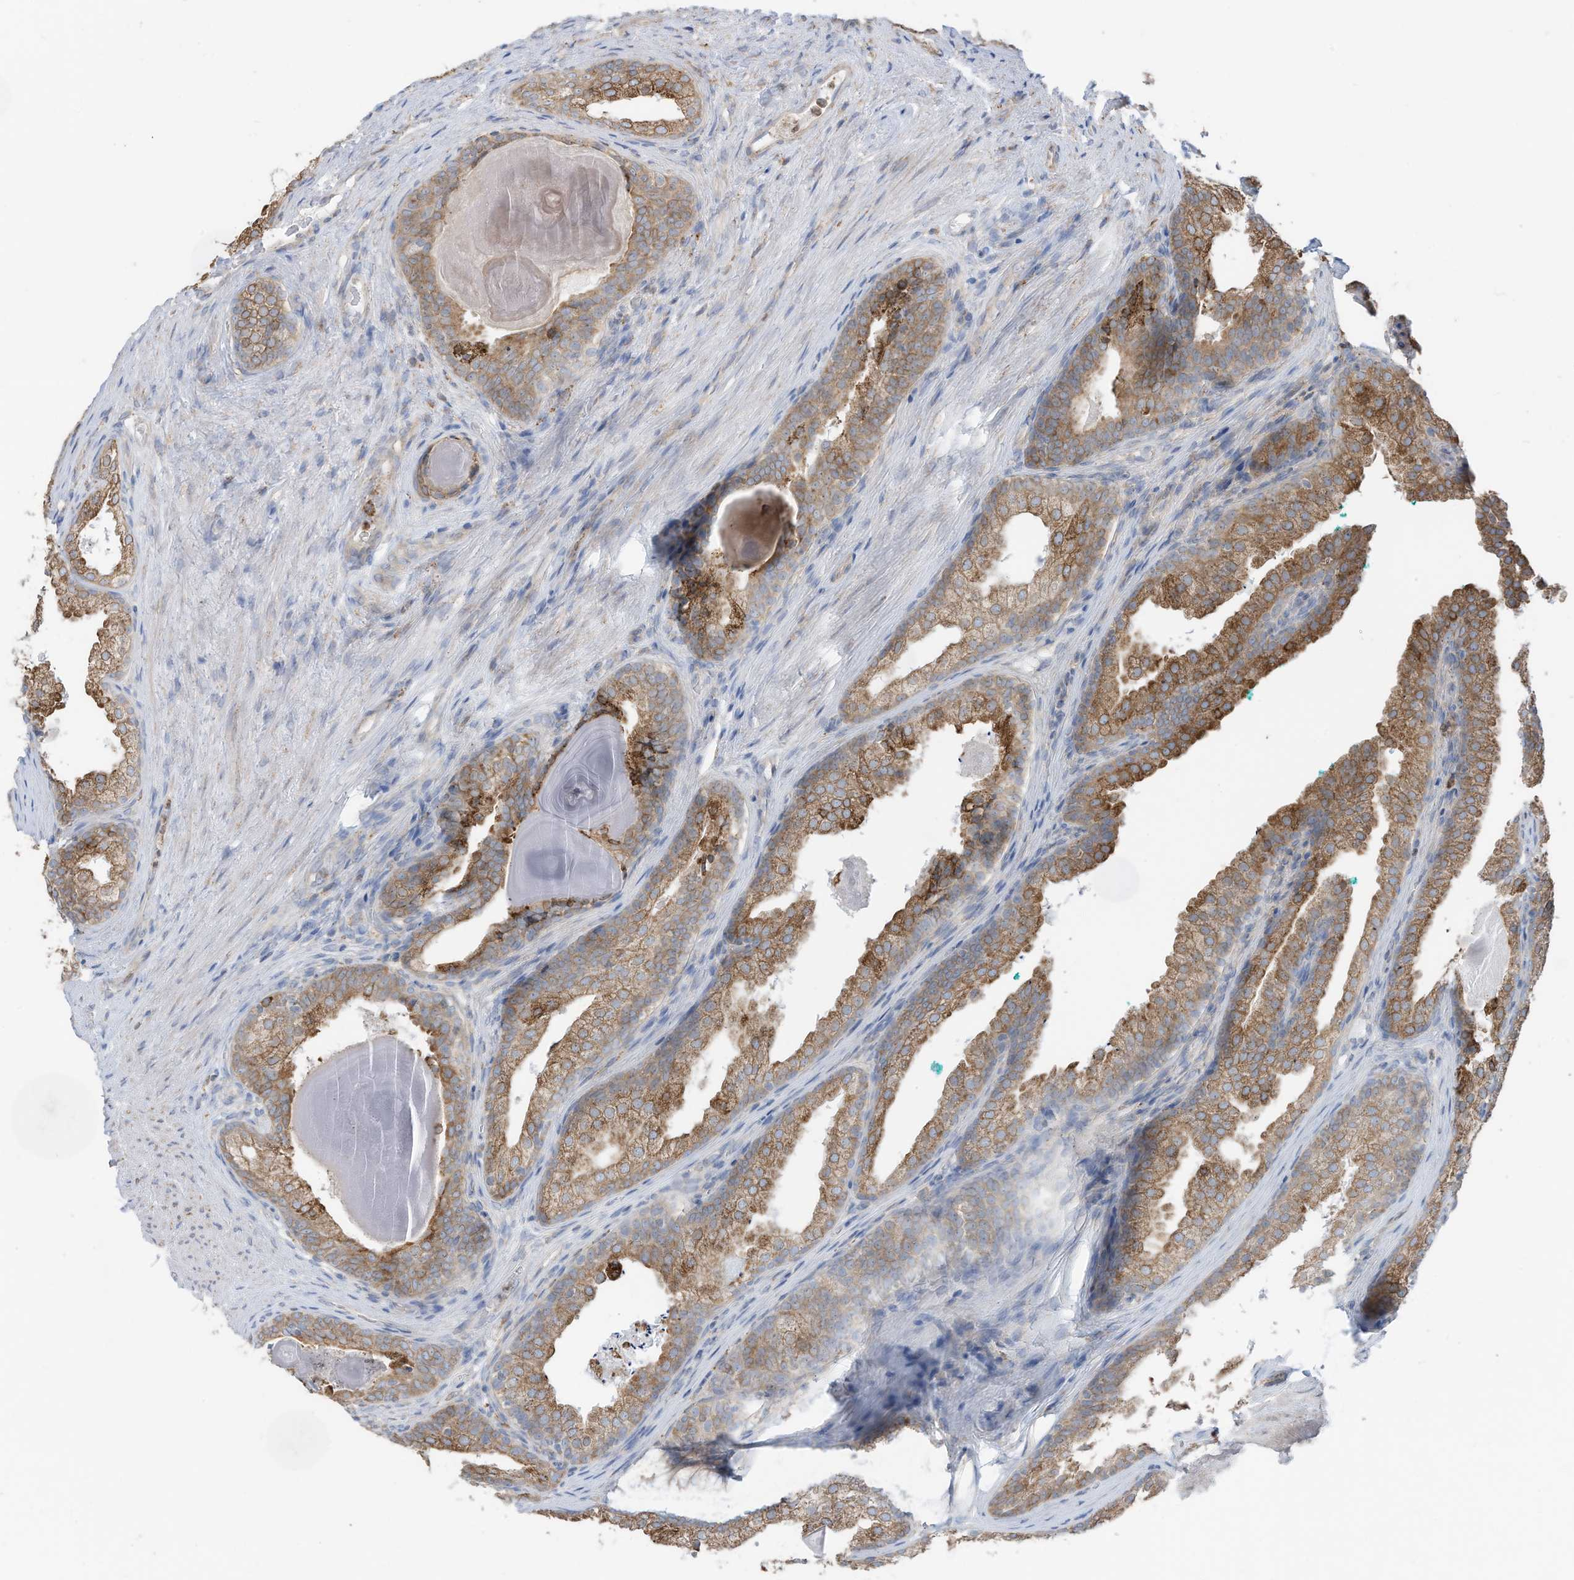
{"staining": {"intensity": "moderate", "quantity": ">75%", "location": "cytoplasmic/membranous"}, "tissue": "prostate cancer", "cell_type": "Tumor cells", "image_type": "cancer", "snomed": [{"axis": "morphology", "description": "Adenocarcinoma, High grade"}, {"axis": "topography", "description": "Prostate"}], "caption": "An IHC micrograph of neoplastic tissue is shown. Protein staining in brown shows moderate cytoplasmic/membranous positivity in prostate cancer (high-grade adenocarcinoma) within tumor cells.", "gene": "ZNF354C", "patient": {"sex": "male", "age": 62}}